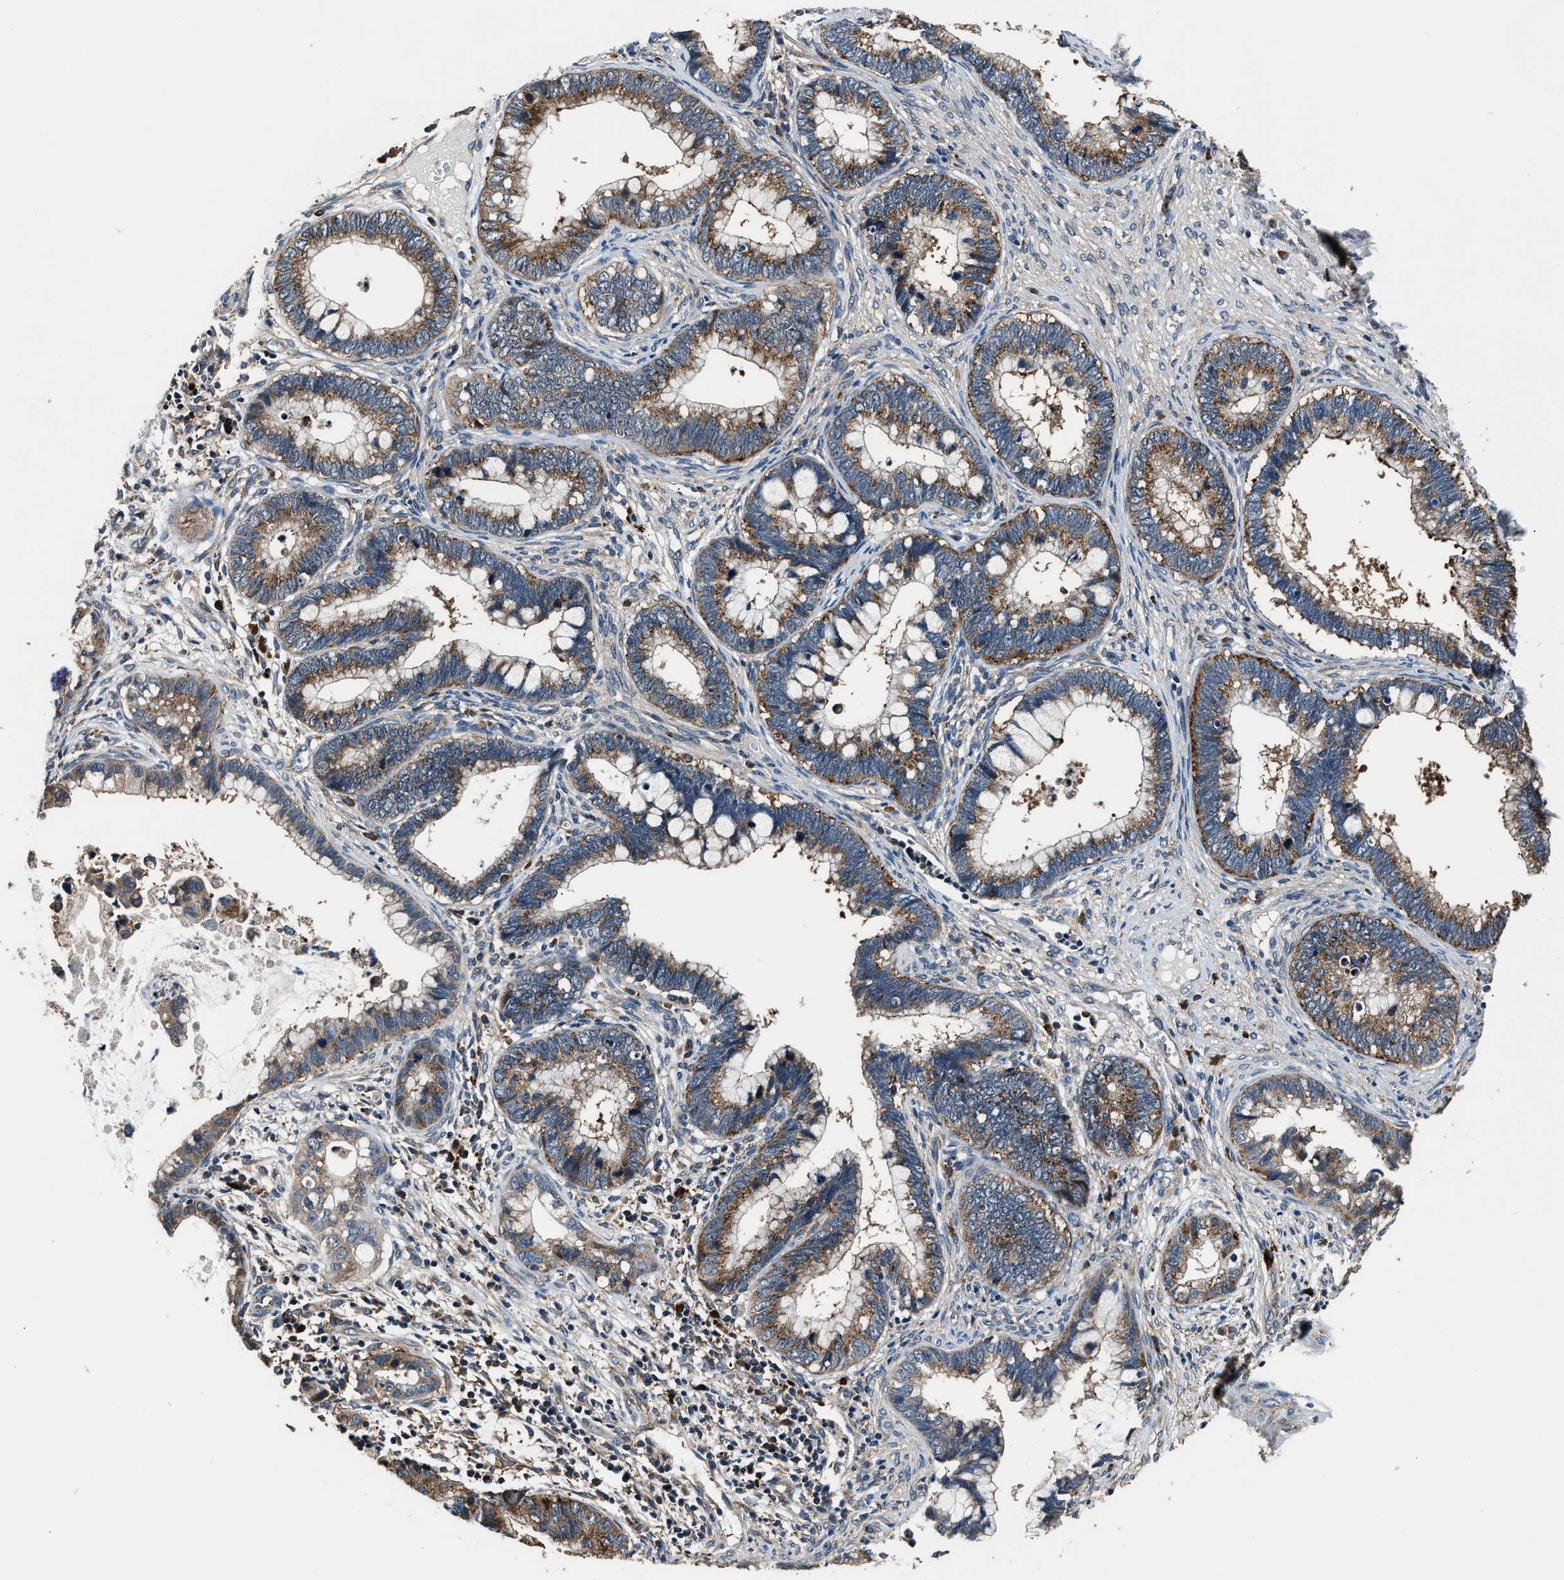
{"staining": {"intensity": "moderate", "quantity": ">75%", "location": "cytoplasmic/membranous"}, "tissue": "cervical cancer", "cell_type": "Tumor cells", "image_type": "cancer", "snomed": [{"axis": "morphology", "description": "Adenocarcinoma, NOS"}, {"axis": "topography", "description": "Cervix"}], "caption": "Cervical adenocarcinoma tissue reveals moderate cytoplasmic/membranous positivity in about >75% of tumor cells Using DAB (brown) and hematoxylin (blue) stains, captured at high magnification using brightfield microscopy.", "gene": "IMPDH2", "patient": {"sex": "female", "age": 44}}